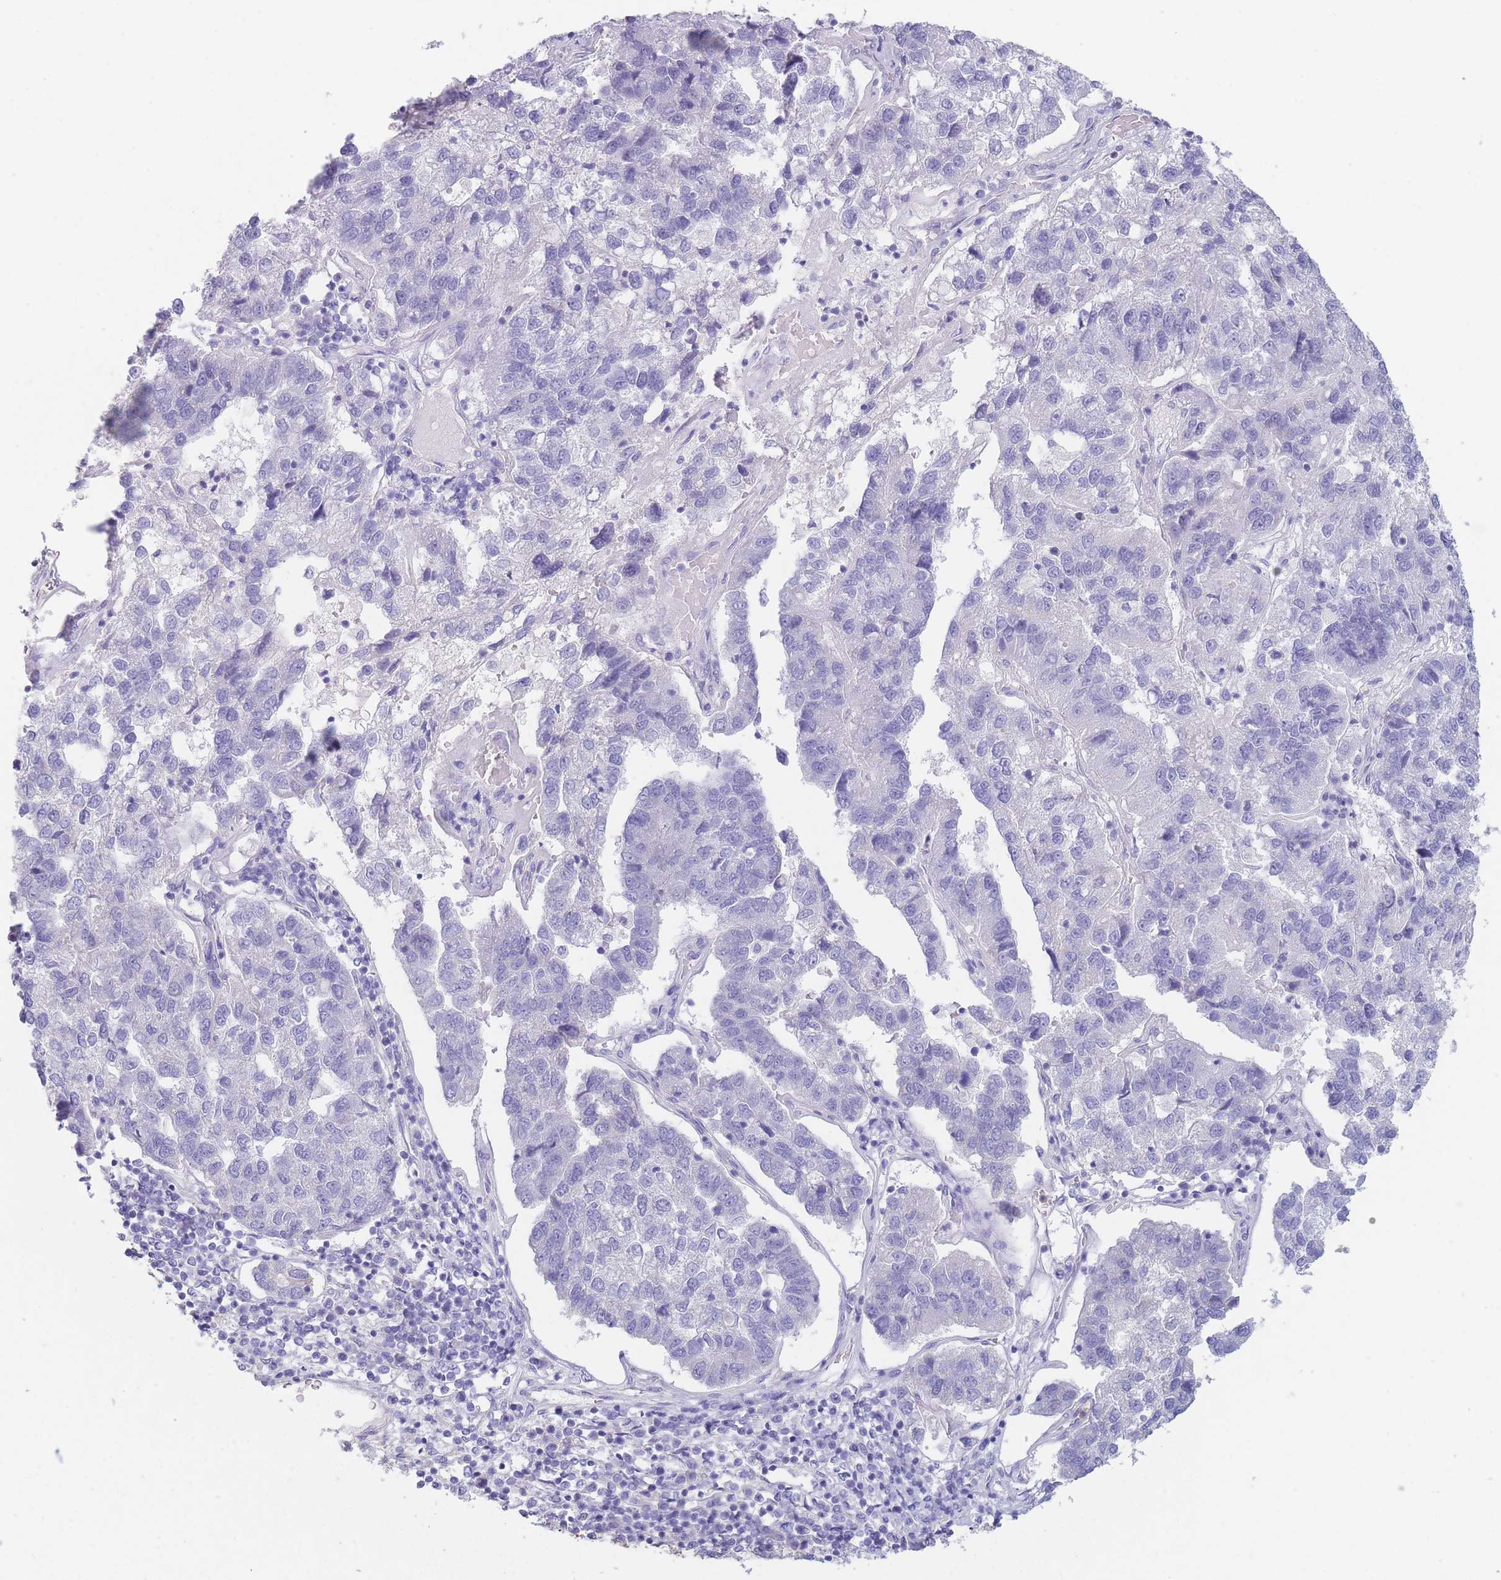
{"staining": {"intensity": "negative", "quantity": "none", "location": "none"}, "tissue": "pancreatic cancer", "cell_type": "Tumor cells", "image_type": "cancer", "snomed": [{"axis": "morphology", "description": "Adenocarcinoma, NOS"}, {"axis": "topography", "description": "Pancreas"}], "caption": "Immunohistochemical staining of human adenocarcinoma (pancreatic) demonstrates no significant staining in tumor cells.", "gene": "ZNF627", "patient": {"sex": "female", "age": 61}}